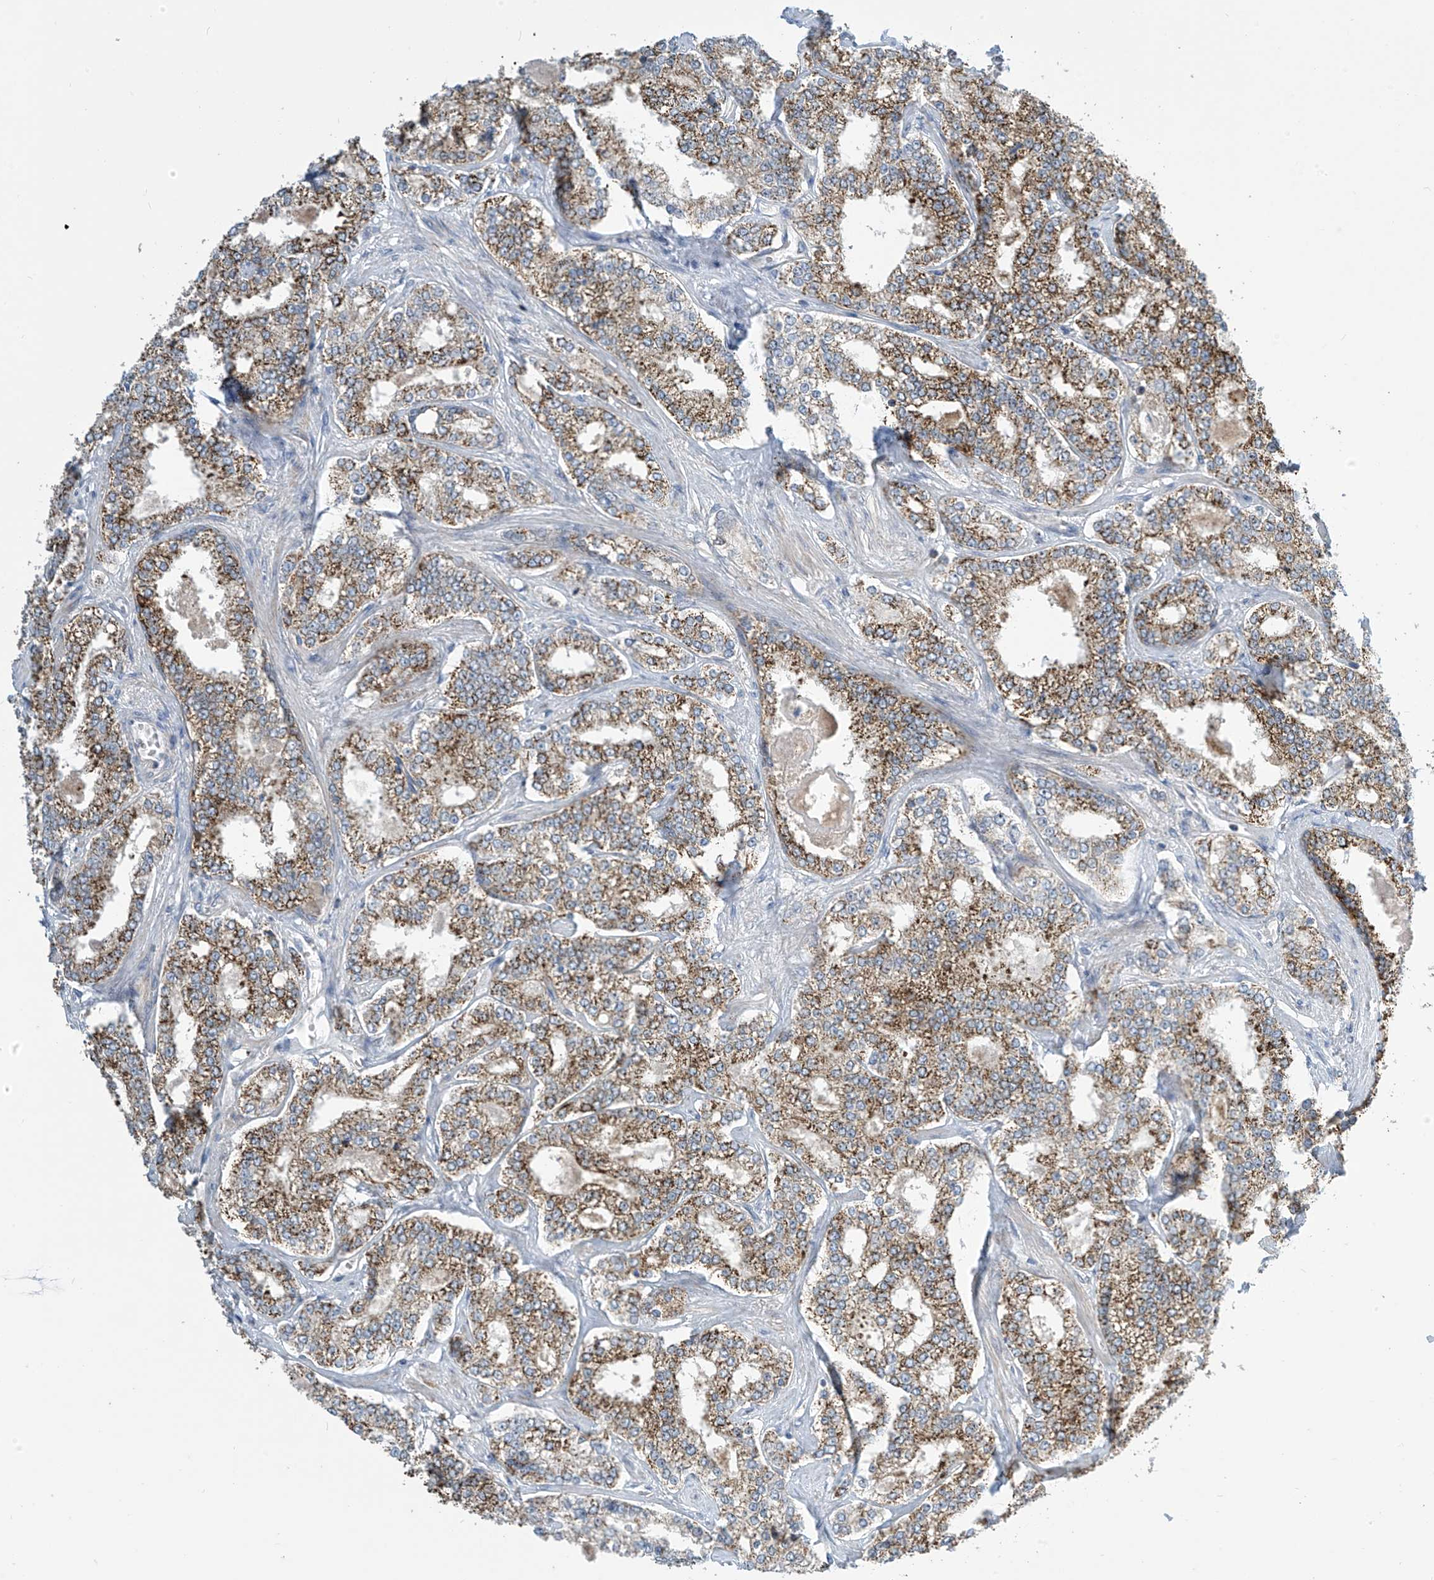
{"staining": {"intensity": "moderate", "quantity": ">75%", "location": "cytoplasmic/membranous"}, "tissue": "prostate cancer", "cell_type": "Tumor cells", "image_type": "cancer", "snomed": [{"axis": "morphology", "description": "Normal tissue, NOS"}, {"axis": "morphology", "description": "Adenocarcinoma, High grade"}, {"axis": "topography", "description": "Prostate"}], "caption": "Moderate cytoplasmic/membranous staining for a protein is appreciated in approximately >75% of tumor cells of prostate cancer (high-grade adenocarcinoma) using immunohistochemistry.", "gene": "IBA57", "patient": {"sex": "male", "age": 83}}